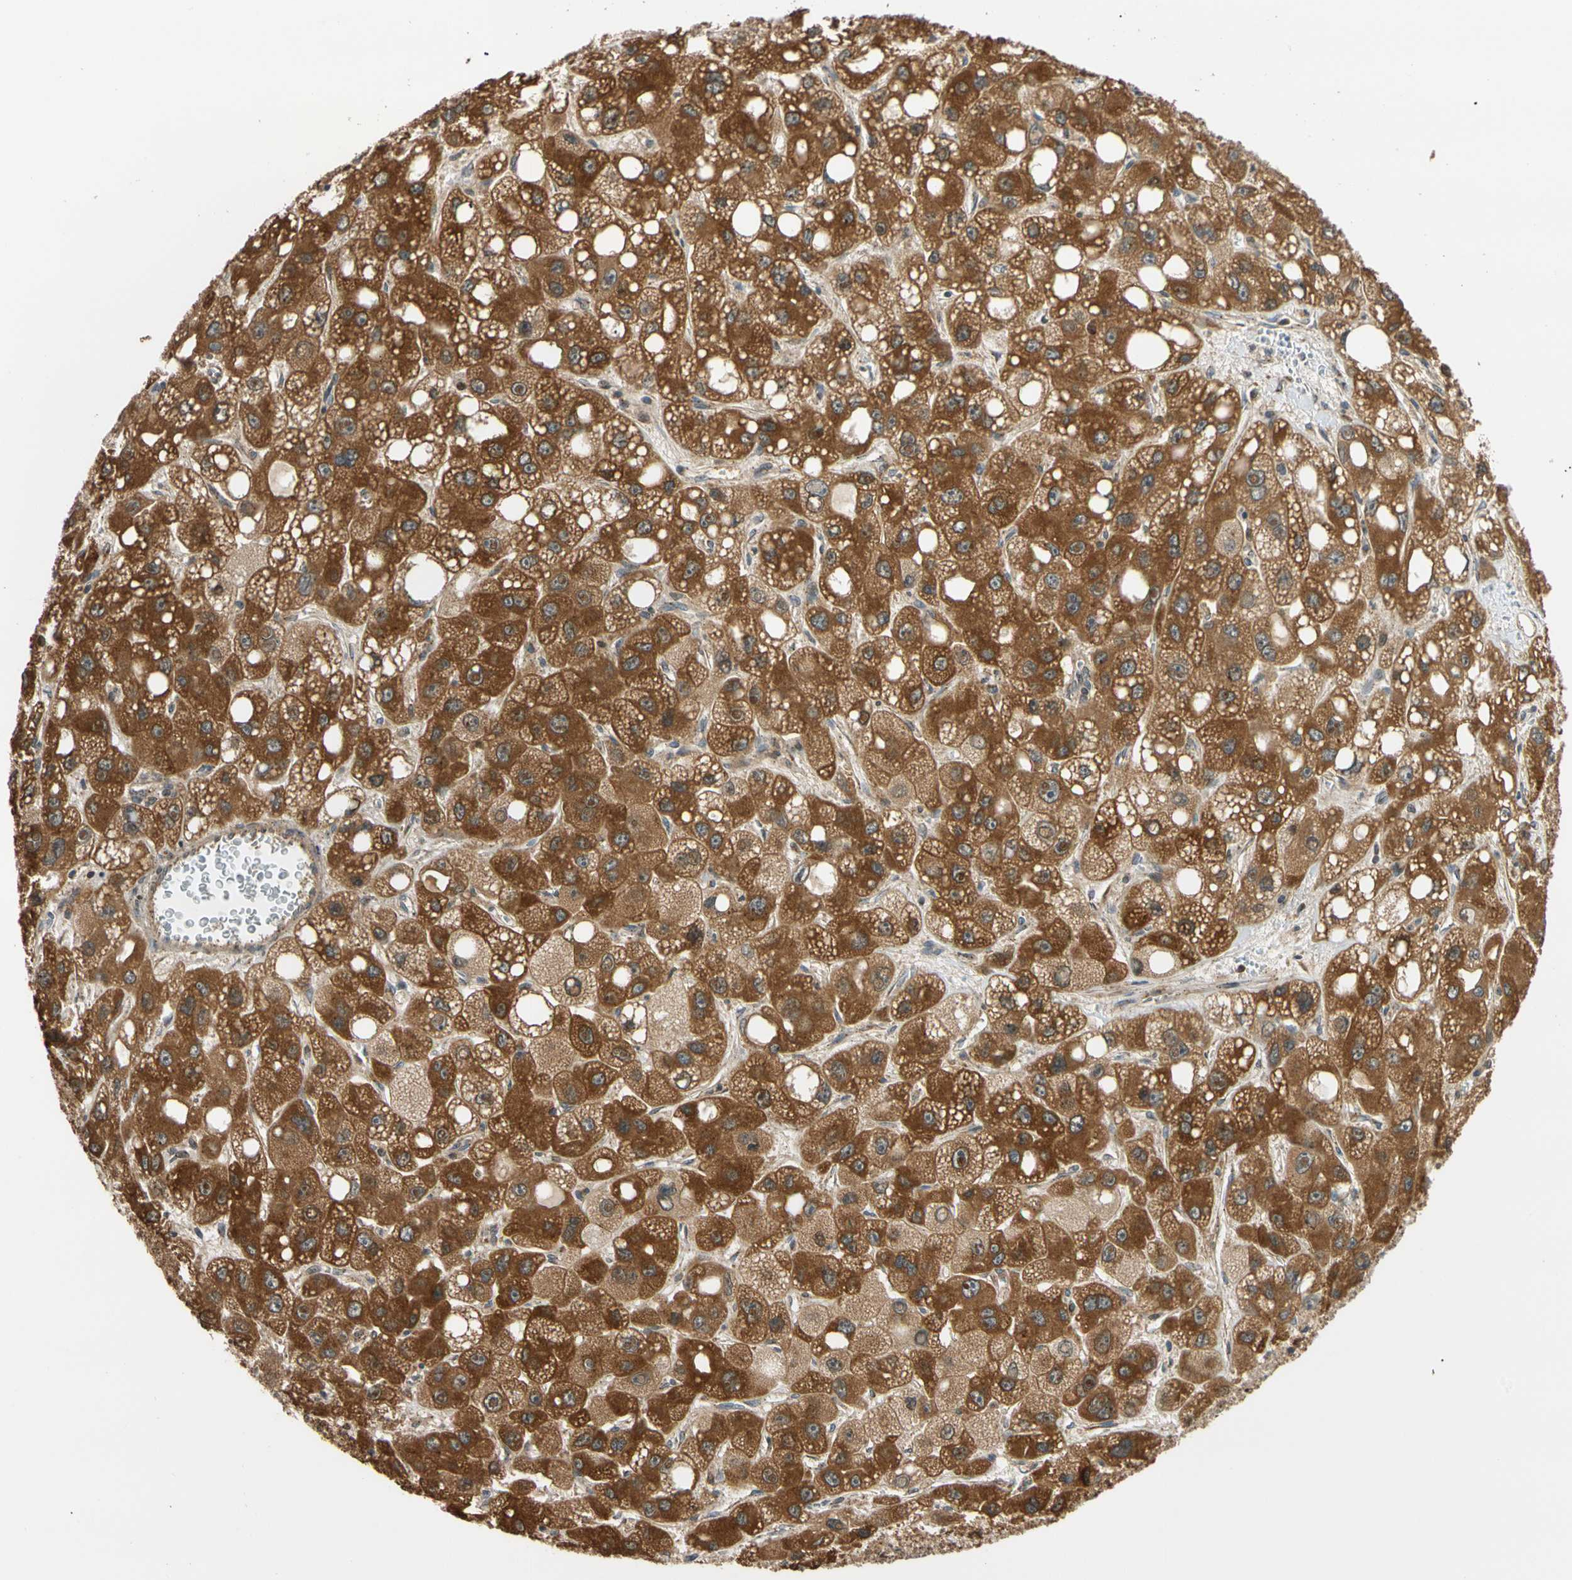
{"staining": {"intensity": "strong", "quantity": ">75%", "location": "cytoplasmic/membranous"}, "tissue": "liver cancer", "cell_type": "Tumor cells", "image_type": "cancer", "snomed": [{"axis": "morphology", "description": "Carcinoma, Hepatocellular, NOS"}, {"axis": "topography", "description": "Liver"}], "caption": "About >75% of tumor cells in hepatocellular carcinoma (liver) reveal strong cytoplasmic/membranous protein staining as visualized by brown immunohistochemical staining.", "gene": "IP6K2", "patient": {"sex": "male", "age": 55}}